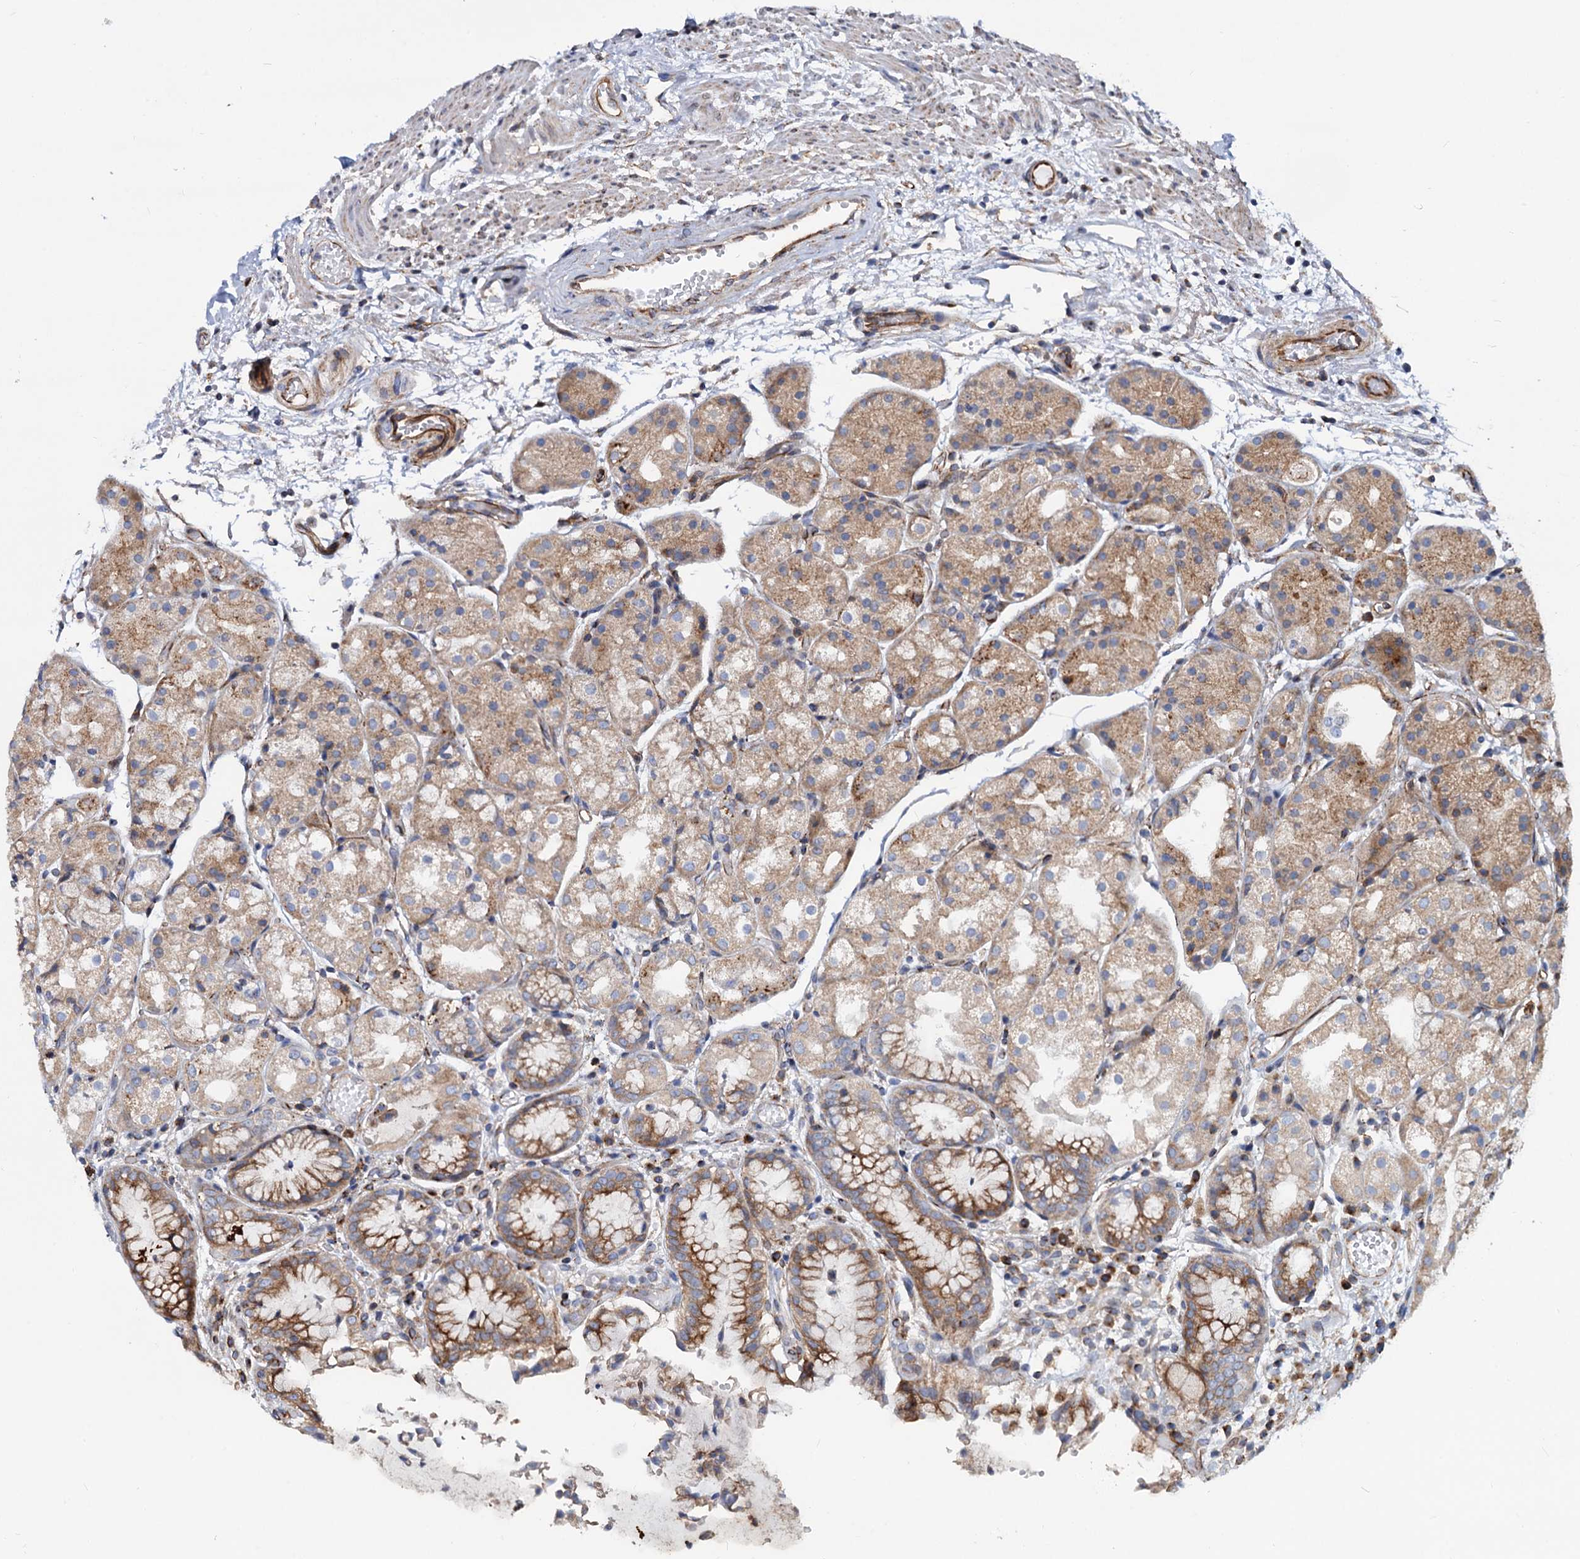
{"staining": {"intensity": "strong", "quantity": "25%-75%", "location": "cytoplasmic/membranous"}, "tissue": "stomach", "cell_type": "Glandular cells", "image_type": "normal", "snomed": [{"axis": "morphology", "description": "Normal tissue, NOS"}, {"axis": "topography", "description": "Stomach, upper"}], "caption": "This is an image of immunohistochemistry (IHC) staining of benign stomach, which shows strong positivity in the cytoplasmic/membranous of glandular cells.", "gene": "PSEN1", "patient": {"sex": "male", "age": 72}}